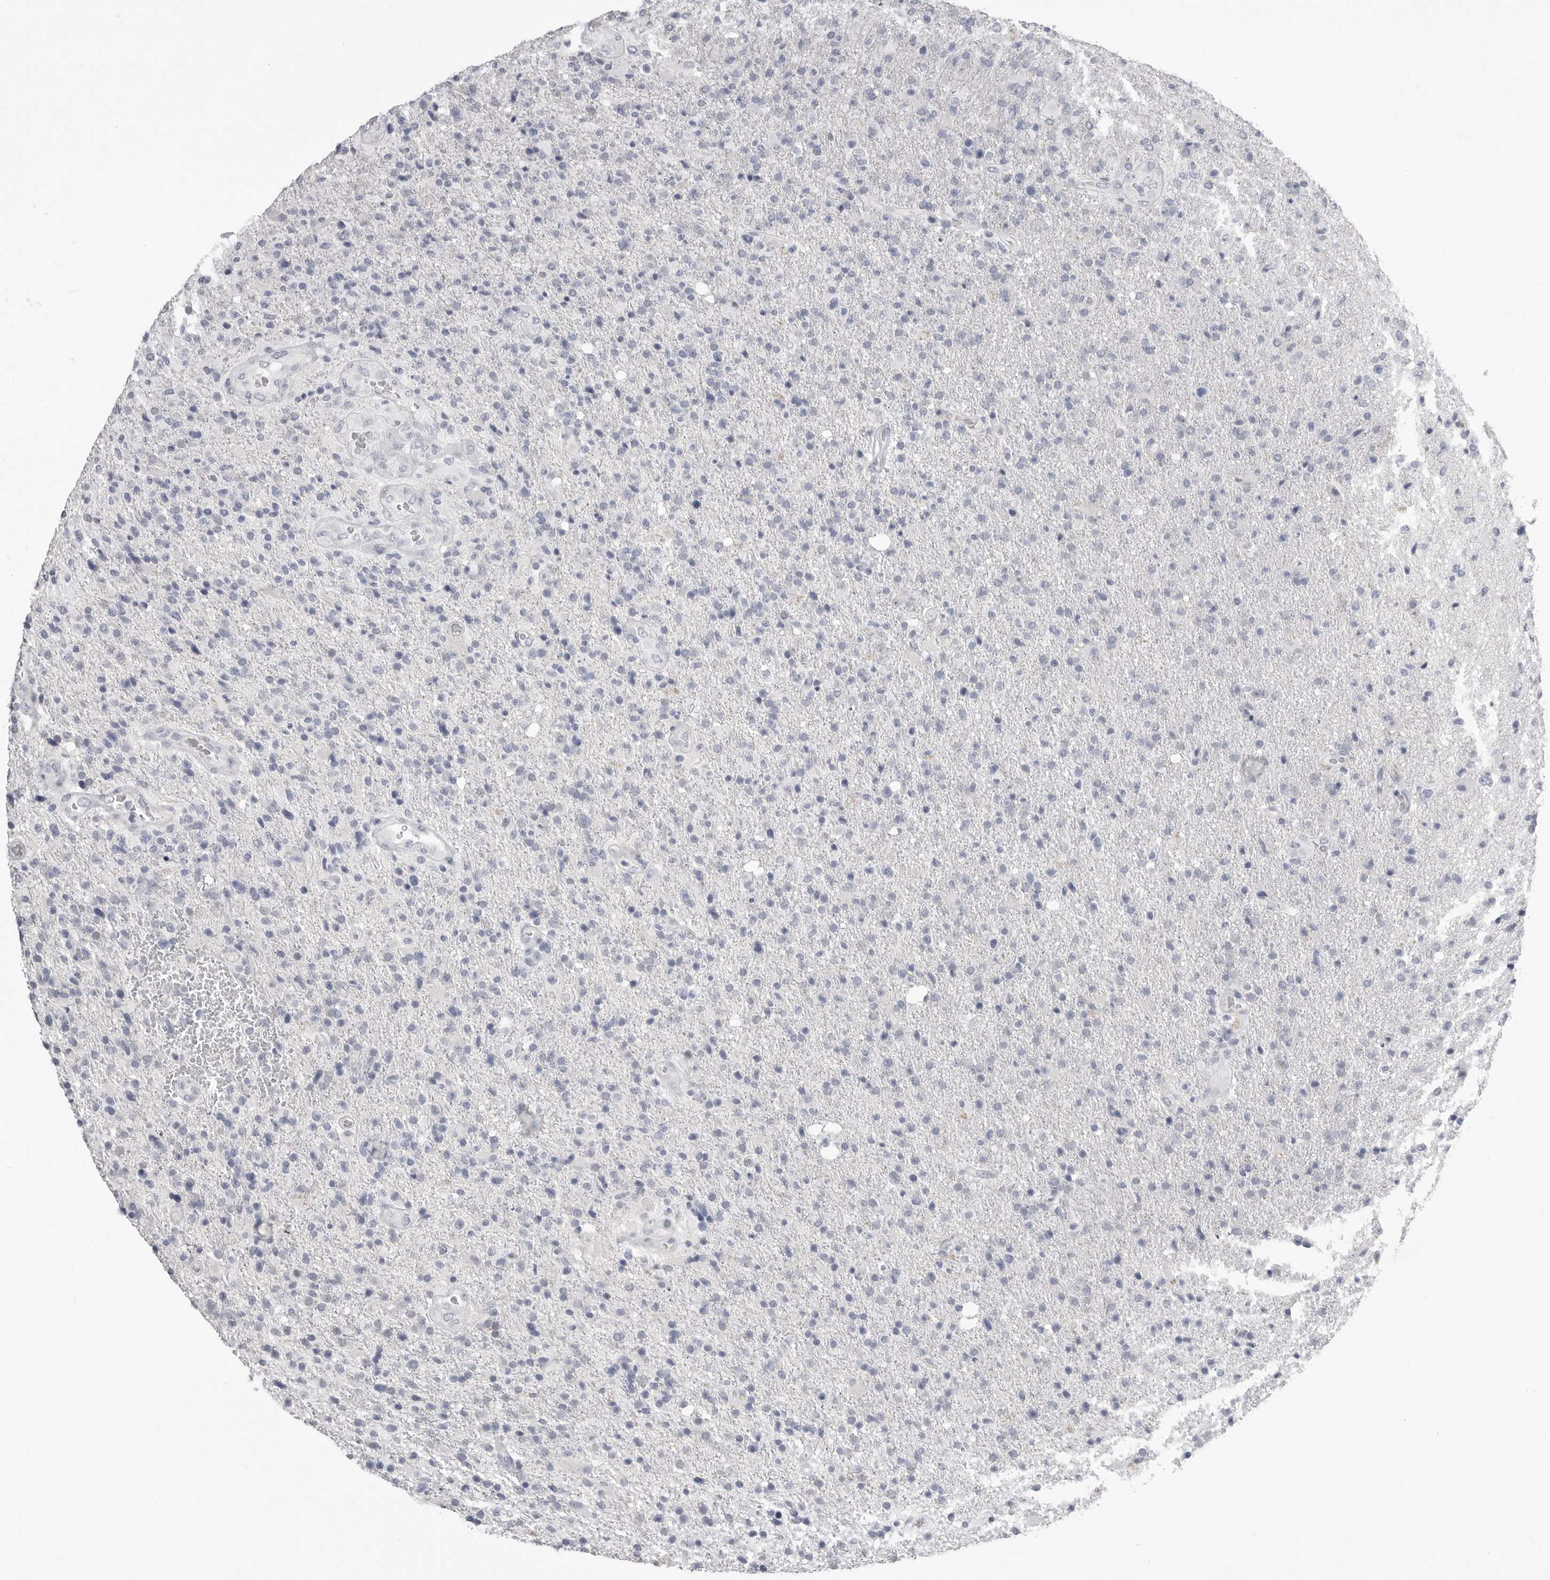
{"staining": {"intensity": "negative", "quantity": "none", "location": "none"}, "tissue": "glioma", "cell_type": "Tumor cells", "image_type": "cancer", "snomed": [{"axis": "morphology", "description": "Glioma, malignant, High grade"}, {"axis": "topography", "description": "Brain"}], "caption": "Tumor cells show no significant protein expression in malignant glioma (high-grade).", "gene": "CPB1", "patient": {"sex": "male", "age": 72}}